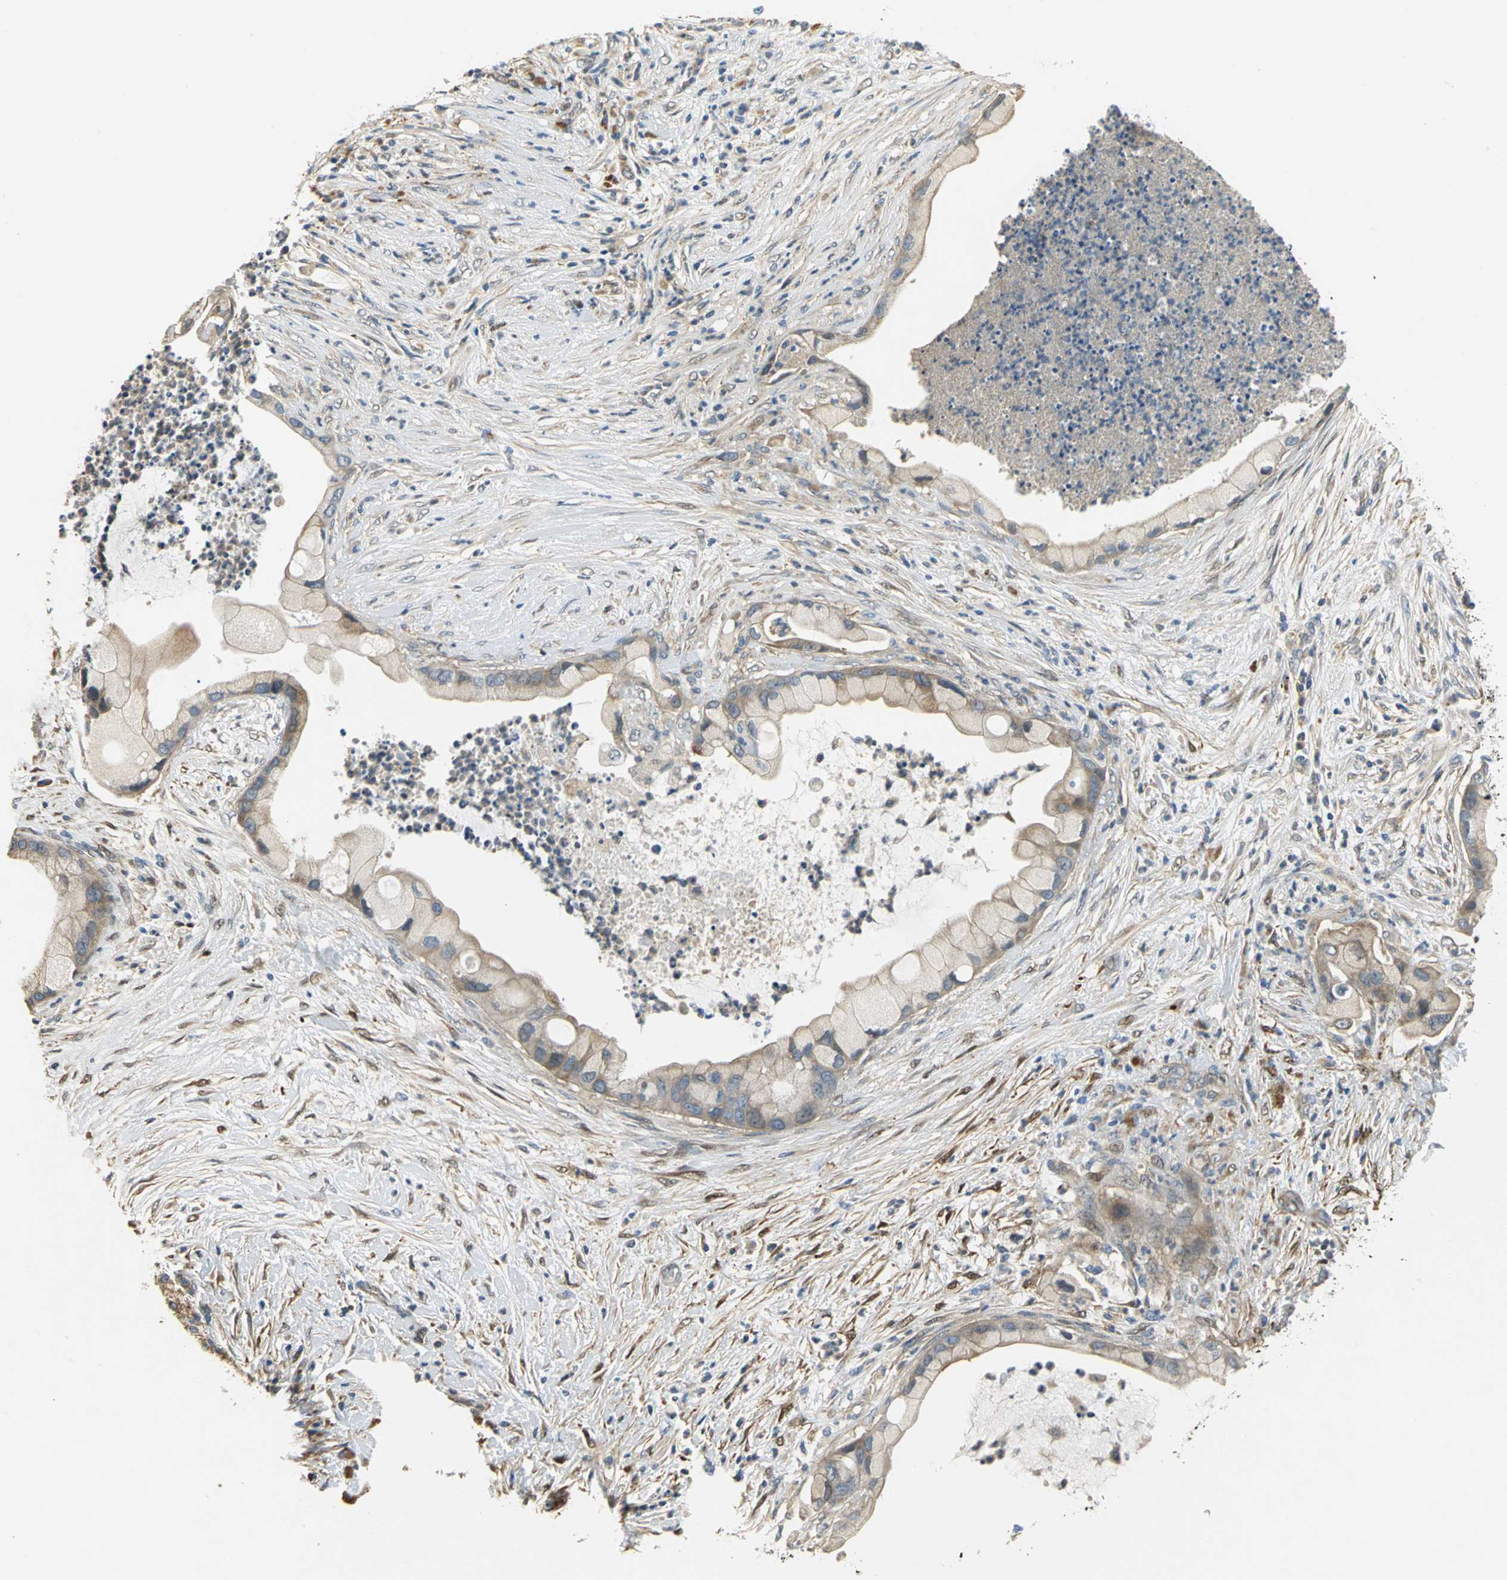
{"staining": {"intensity": "weak", "quantity": "<25%", "location": "cytoplasmic/membranous"}, "tissue": "pancreatic cancer", "cell_type": "Tumor cells", "image_type": "cancer", "snomed": [{"axis": "morphology", "description": "Adenocarcinoma, NOS"}, {"axis": "topography", "description": "Pancreas"}], "caption": "This is an immunohistochemistry (IHC) image of human pancreatic cancer (adenocarcinoma). There is no staining in tumor cells.", "gene": "IL17RB", "patient": {"sex": "female", "age": 59}}